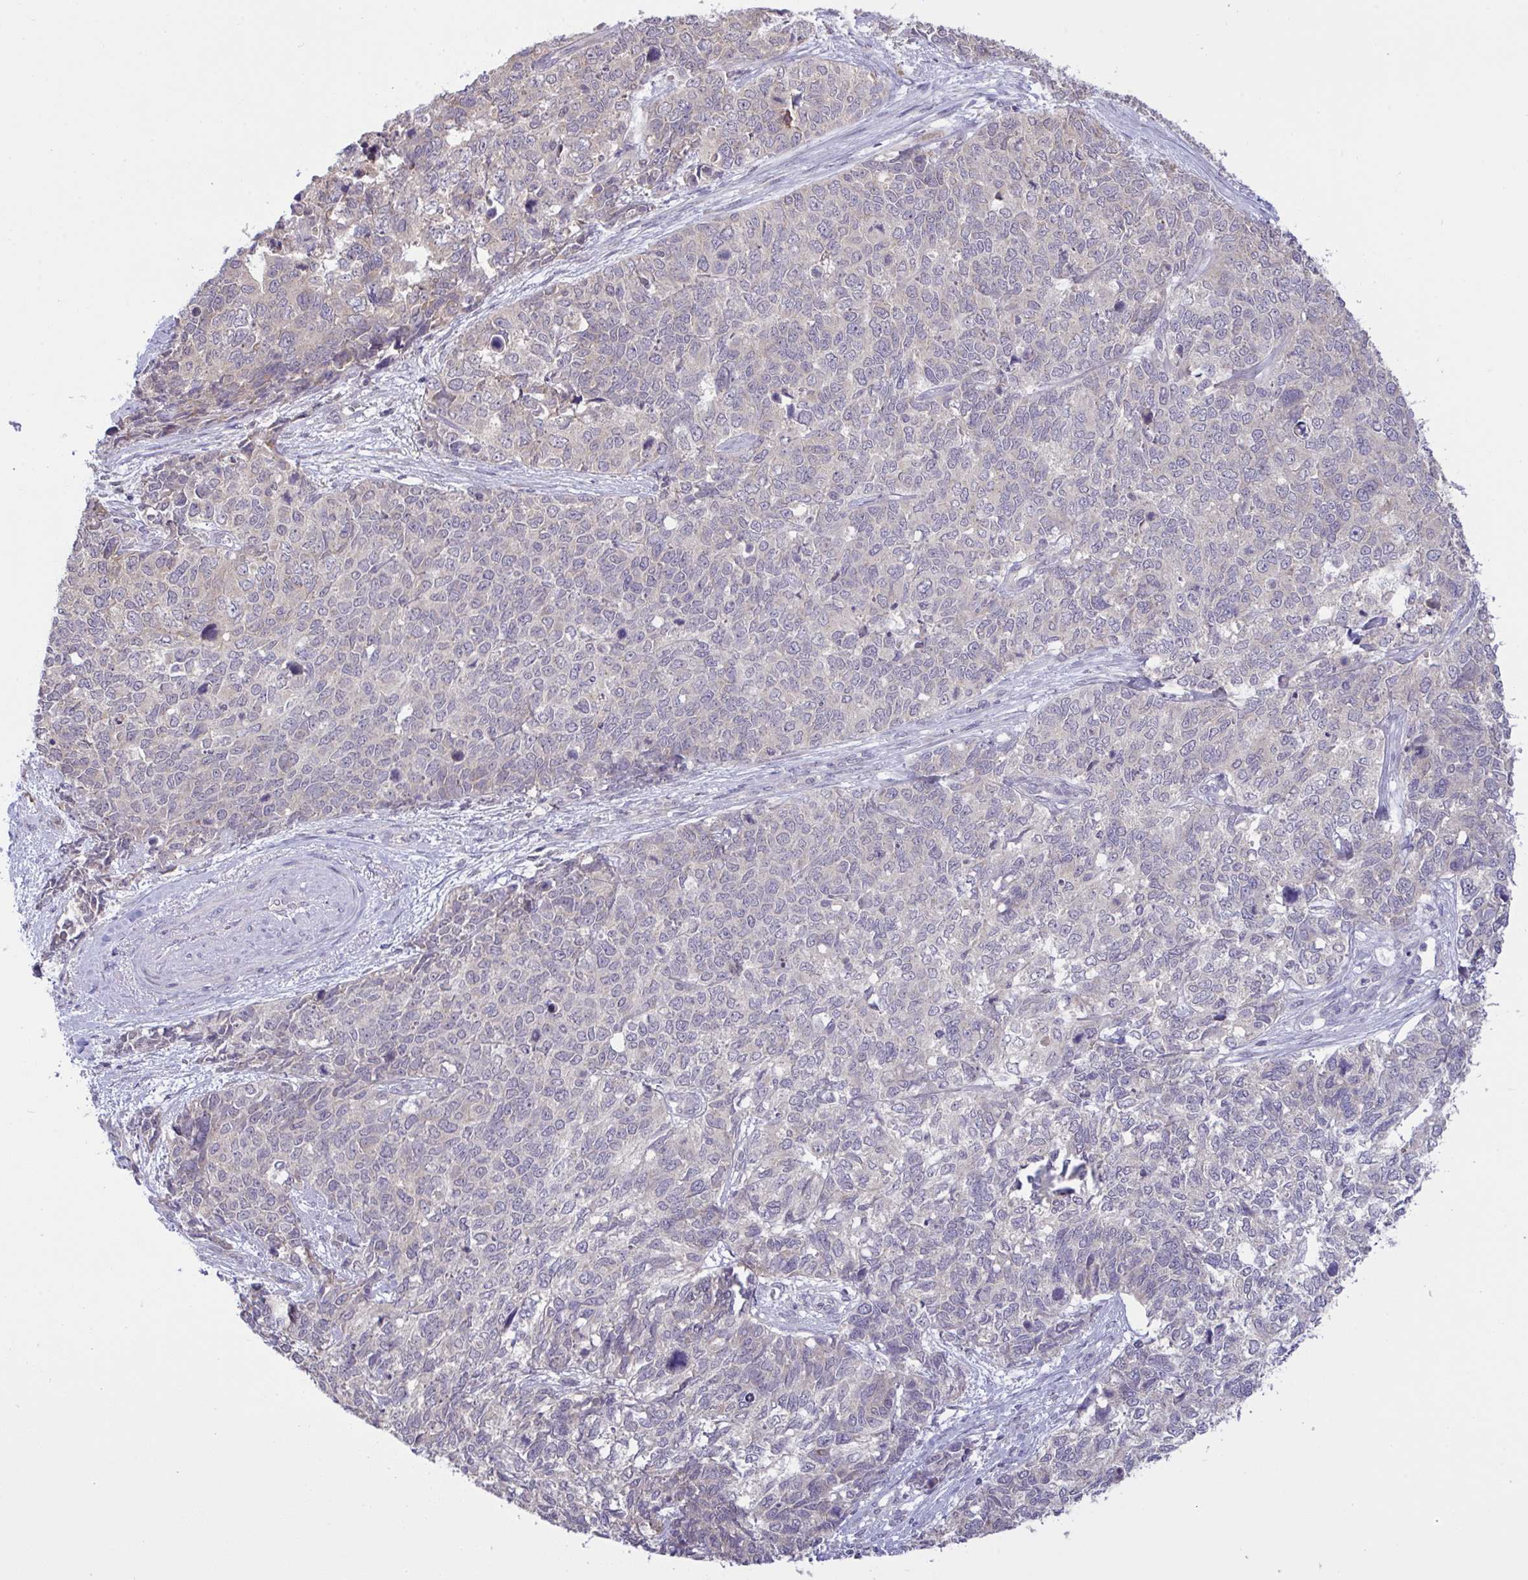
{"staining": {"intensity": "weak", "quantity": "<25%", "location": "cytoplasmic/membranous"}, "tissue": "cervical cancer", "cell_type": "Tumor cells", "image_type": "cancer", "snomed": [{"axis": "morphology", "description": "Adenocarcinoma, NOS"}, {"axis": "topography", "description": "Cervix"}], "caption": "The photomicrograph shows no significant positivity in tumor cells of cervical cancer (adenocarcinoma).", "gene": "TMEM41A", "patient": {"sex": "female", "age": 63}}